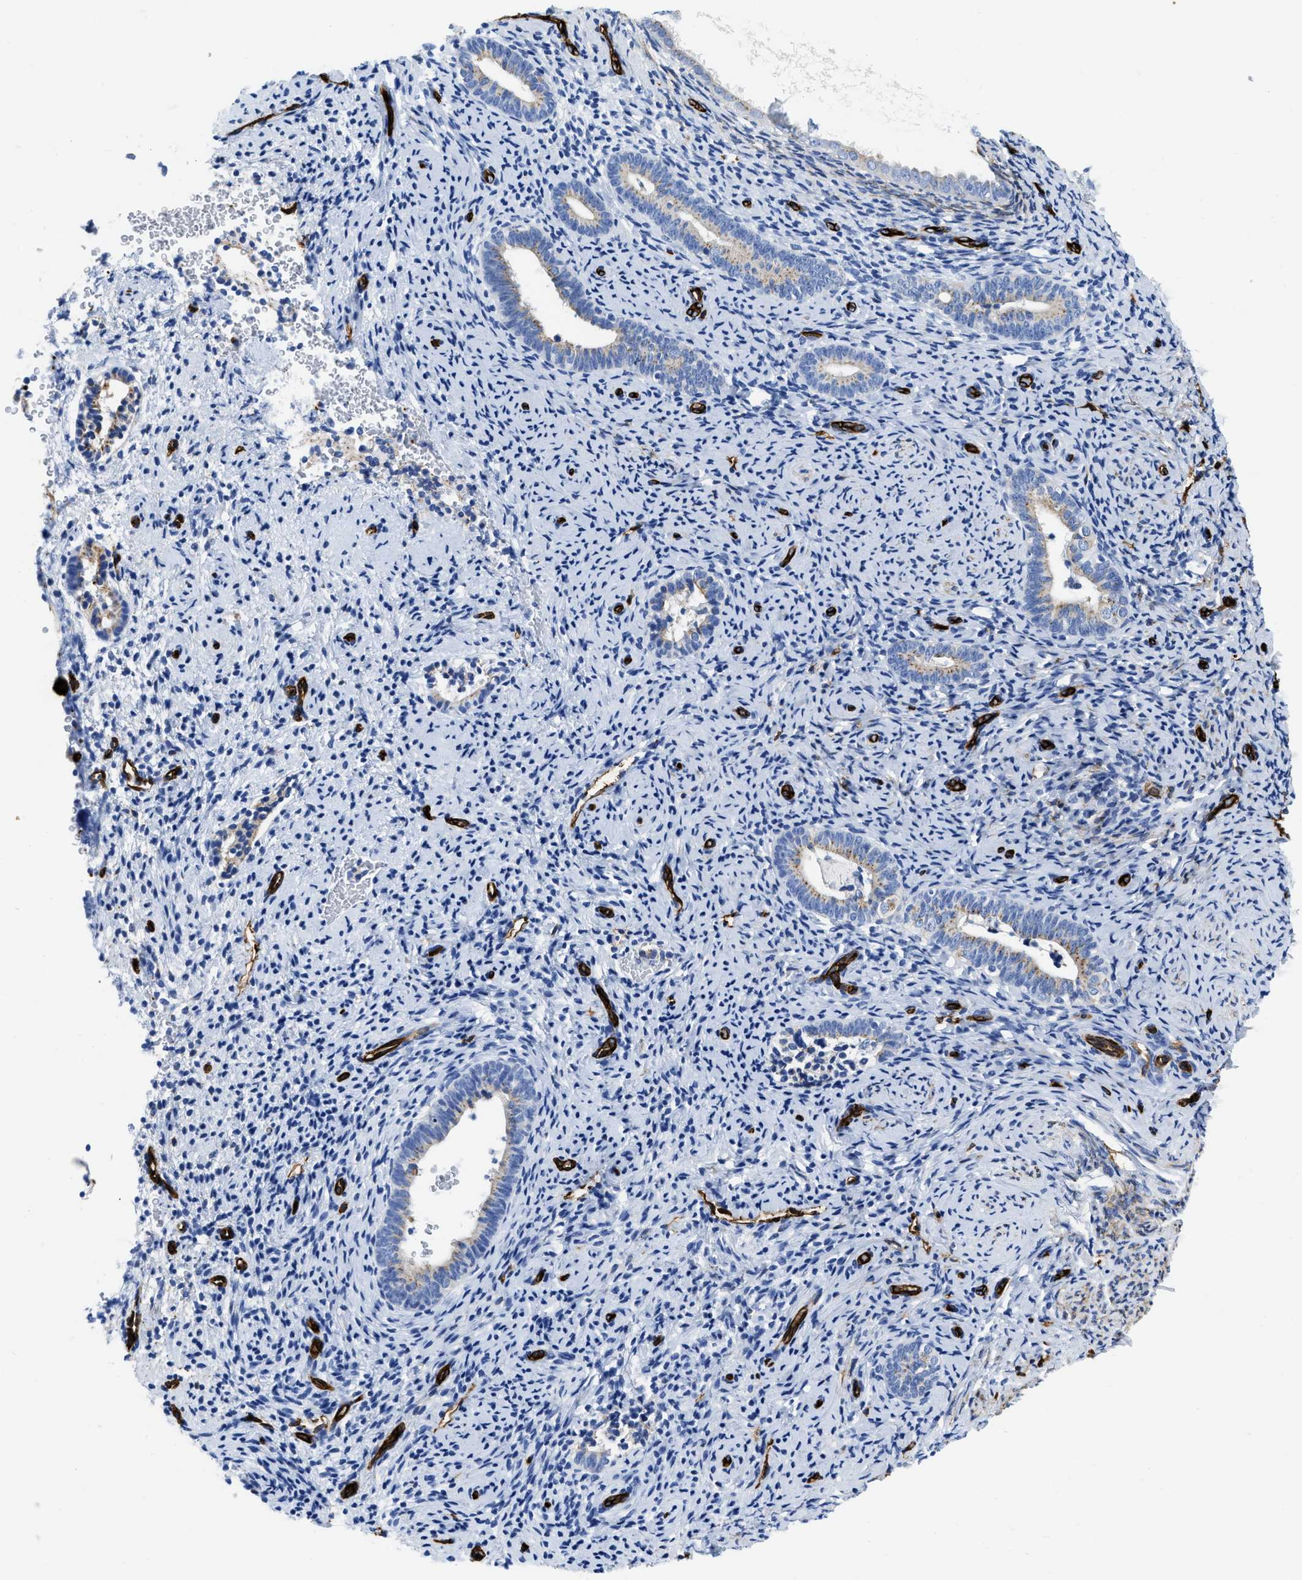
{"staining": {"intensity": "negative", "quantity": "none", "location": "none"}, "tissue": "endometrium", "cell_type": "Cells in endometrial stroma", "image_type": "normal", "snomed": [{"axis": "morphology", "description": "Normal tissue, NOS"}, {"axis": "topography", "description": "Endometrium"}], "caption": "DAB (3,3'-diaminobenzidine) immunohistochemical staining of normal human endometrium reveals no significant staining in cells in endometrial stroma. The staining is performed using DAB brown chromogen with nuclei counter-stained in using hematoxylin.", "gene": "TVP23B", "patient": {"sex": "female", "age": 51}}